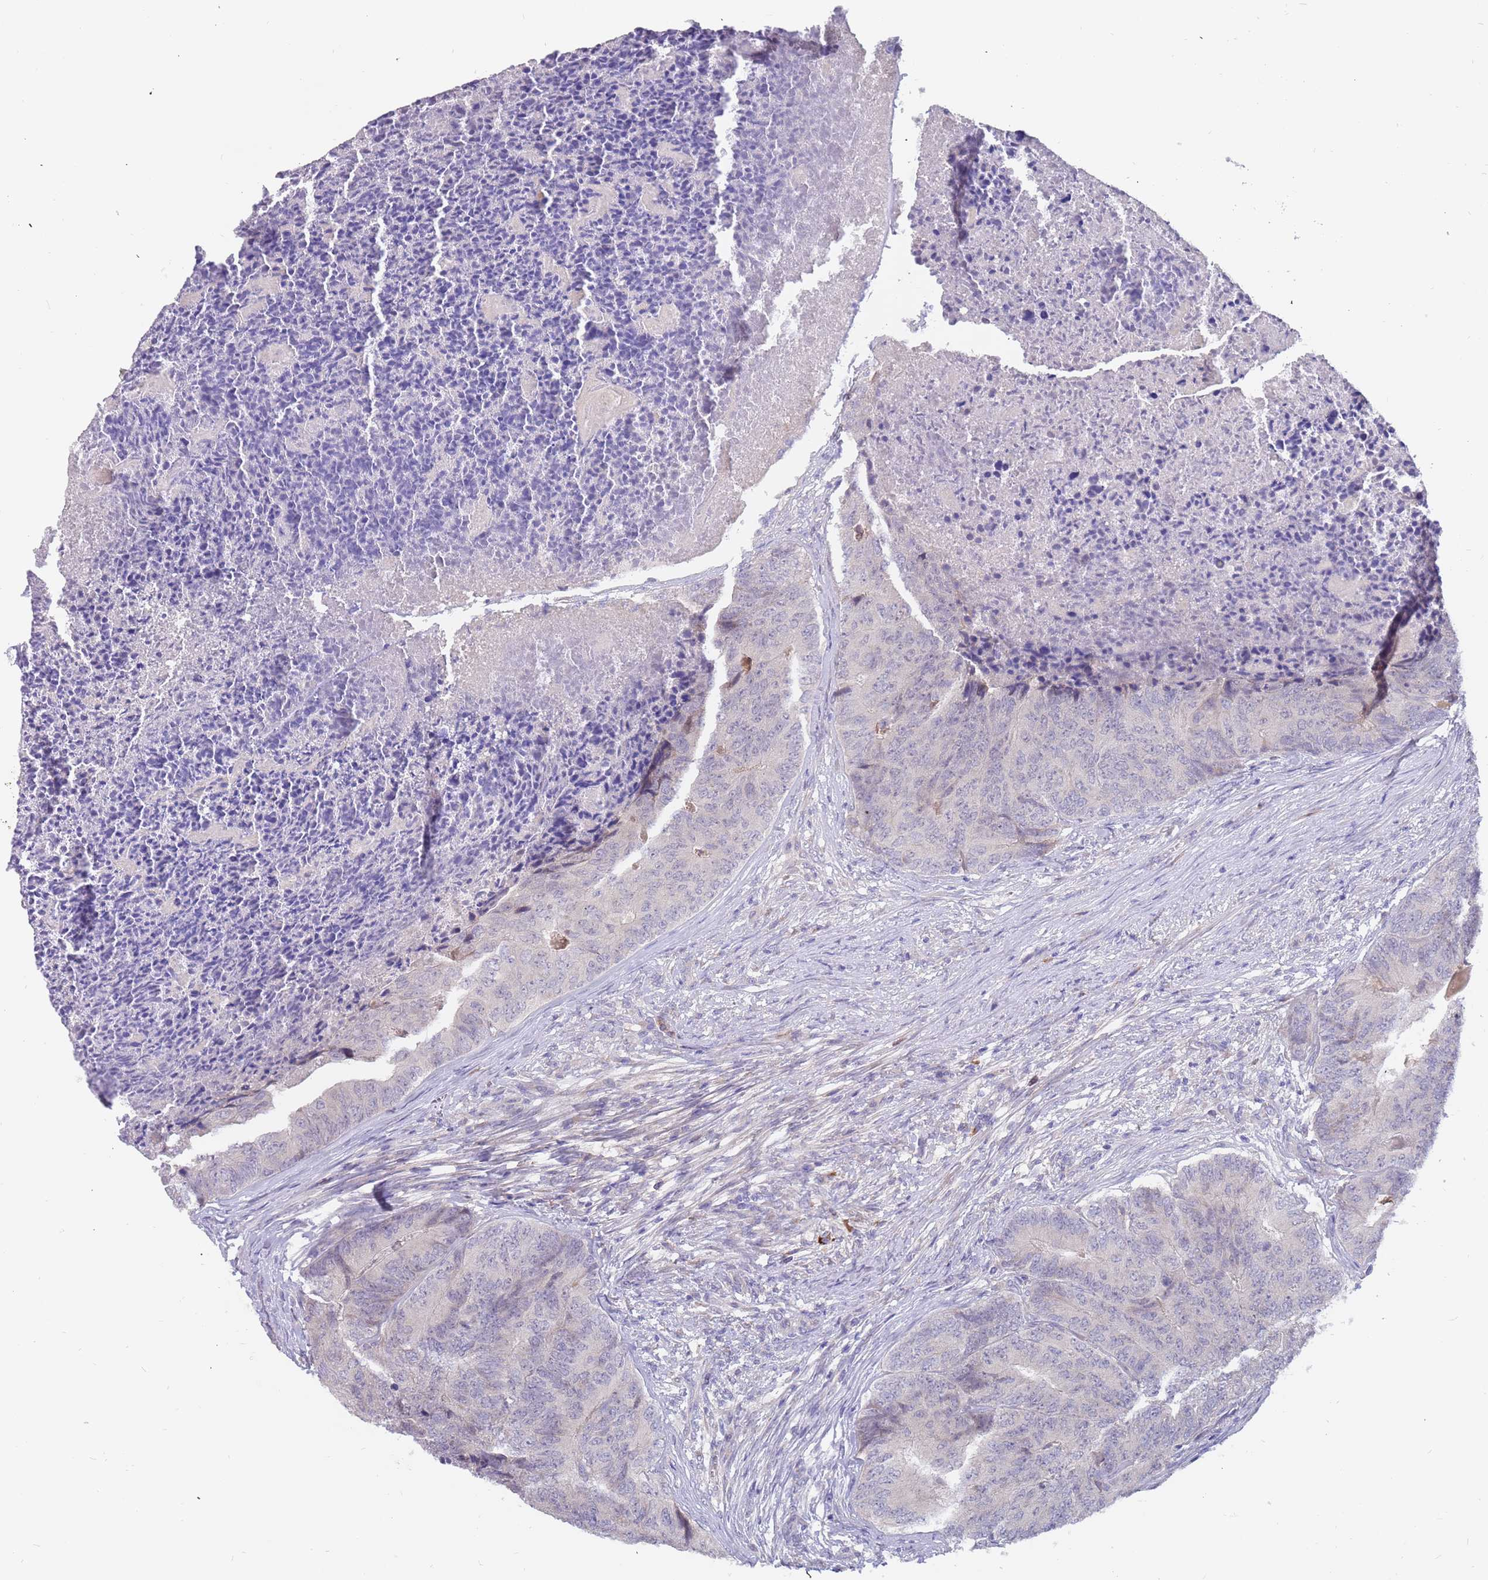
{"staining": {"intensity": "negative", "quantity": "none", "location": "none"}, "tissue": "colorectal cancer", "cell_type": "Tumor cells", "image_type": "cancer", "snomed": [{"axis": "morphology", "description": "Adenocarcinoma, NOS"}, {"axis": "topography", "description": "Colon"}], "caption": "Protein analysis of colorectal cancer displays no significant positivity in tumor cells. (Brightfield microscopy of DAB (3,3'-diaminobenzidine) immunohistochemistry at high magnification).", "gene": "ZNF746", "patient": {"sex": "female", "age": 67}}